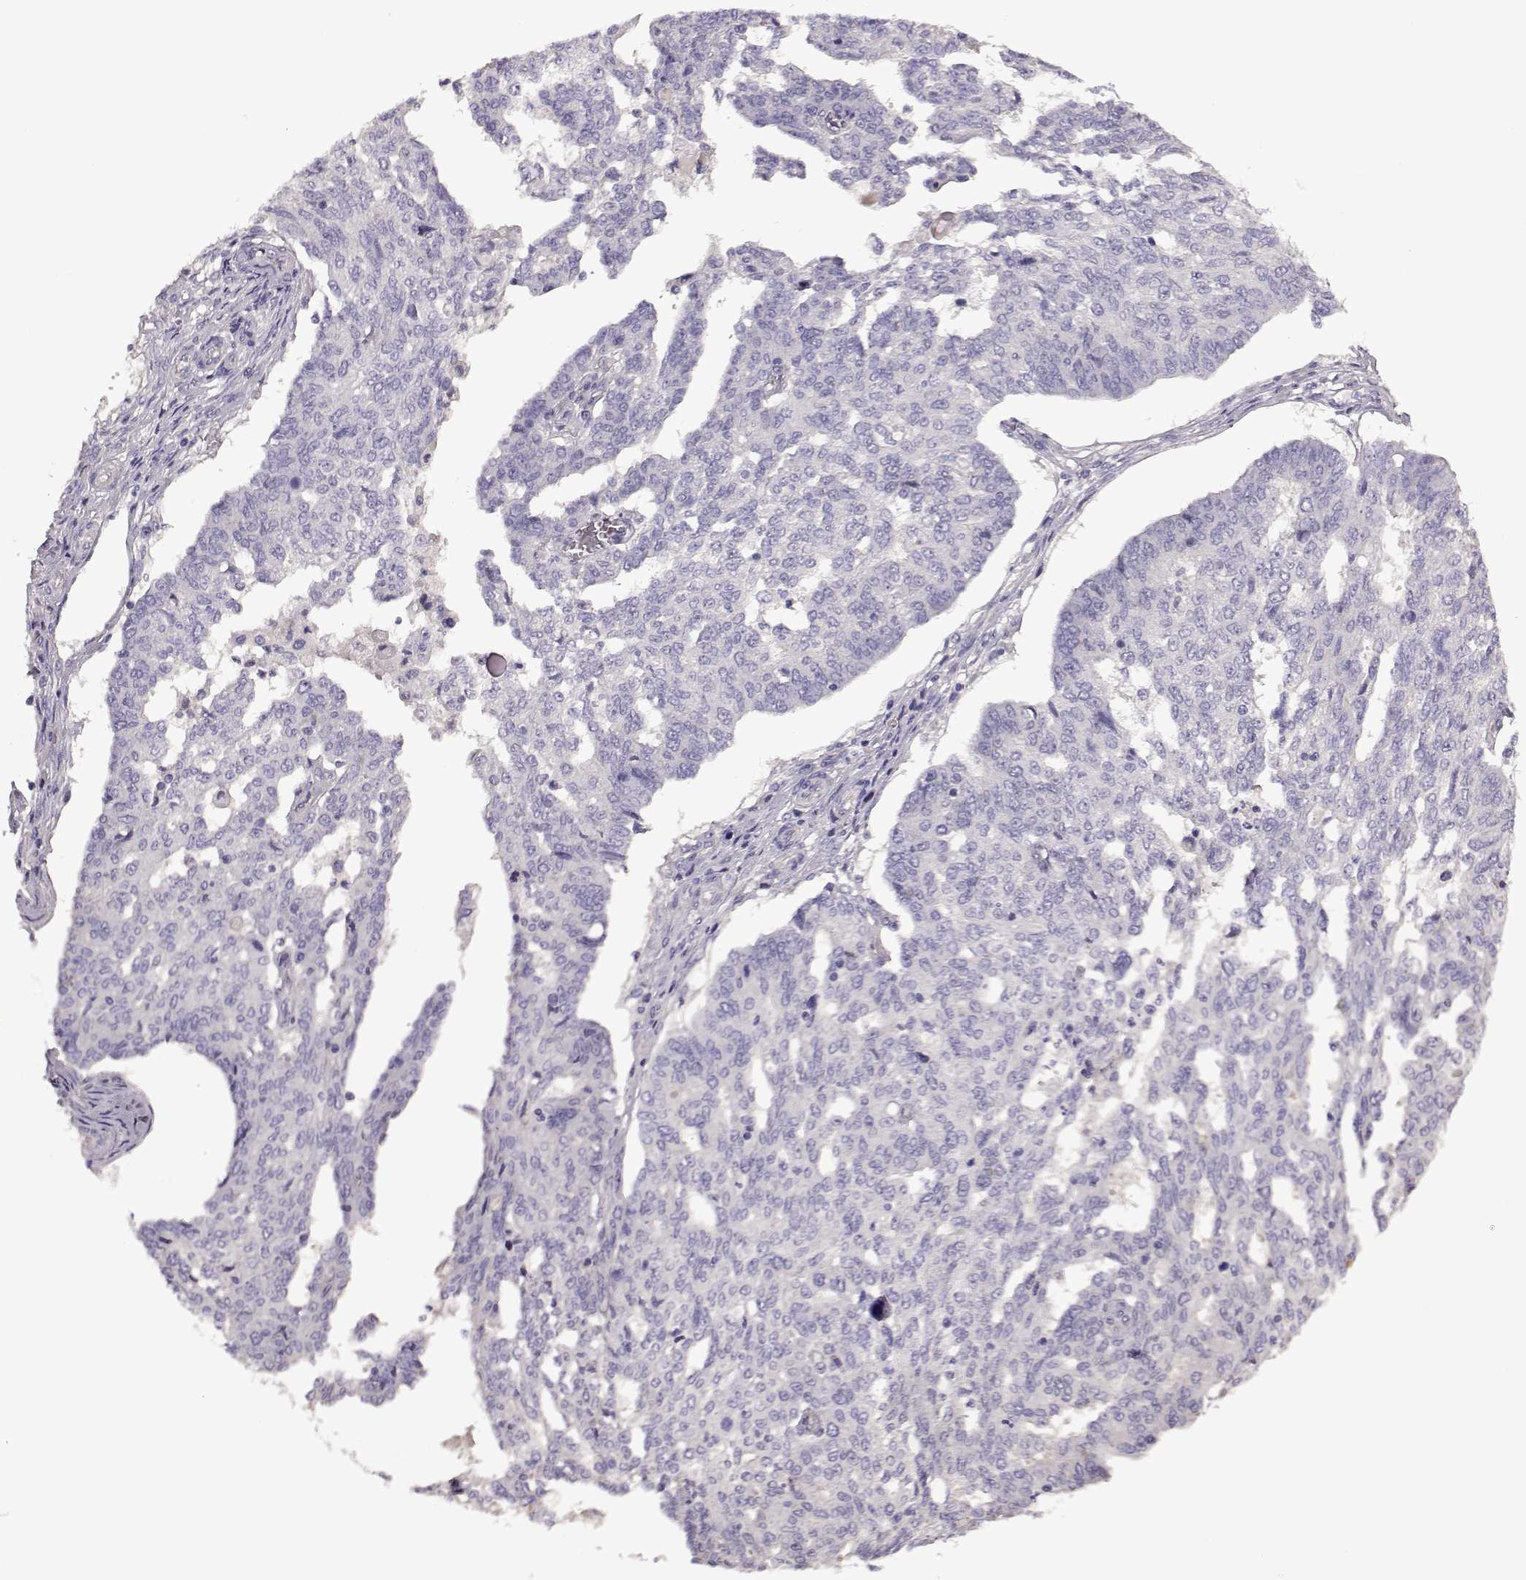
{"staining": {"intensity": "negative", "quantity": "none", "location": "none"}, "tissue": "ovarian cancer", "cell_type": "Tumor cells", "image_type": "cancer", "snomed": [{"axis": "morphology", "description": "Cystadenocarcinoma, serous, NOS"}, {"axis": "topography", "description": "Ovary"}], "caption": "Immunohistochemical staining of human serous cystadenocarcinoma (ovarian) shows no significant staining in tumor cells.", "gene": "EDDM3B", "patient": {"sex": "female", "age": 67}}